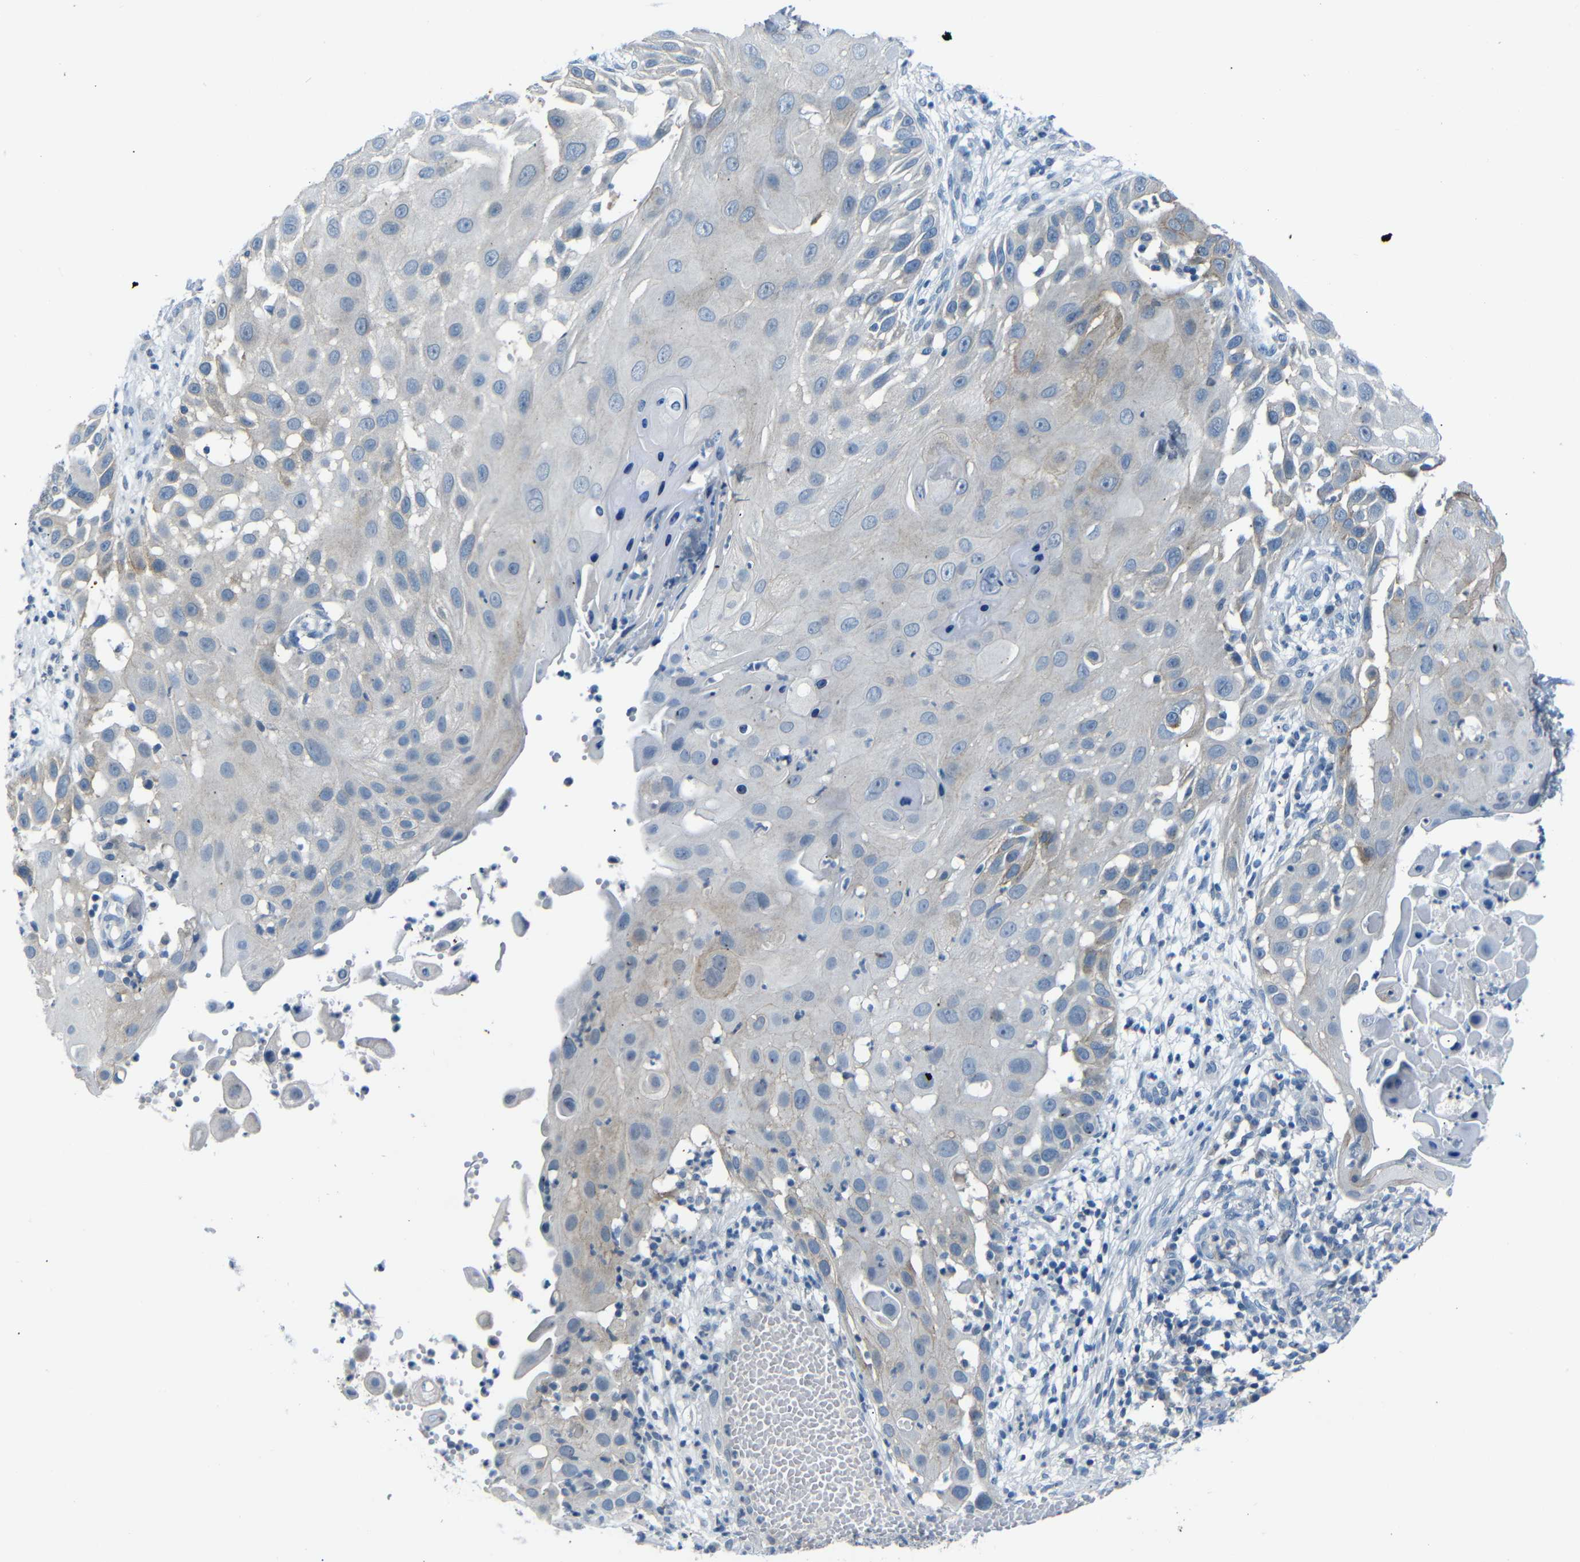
{"staining": {"intensity": "negative", "quantity": "none", "location": "none"}, "tissue": "skin cancer", "cell_type": "Tumor cells", "image_type": "cancer", "snomed": [{"axis": "morphology", "description": "Squamous cell carcinoma, NOS"}, {"axis": "topography", "description": "Skin"}], "caption": "There is no significant staining in tumor cells of skin squamous cell carcinoma. (DAB (3,3'-diaminobenzidine) IHC, high magnification).", "gene": "ANK3", "patient": {"sex": "female", "age": 44}}